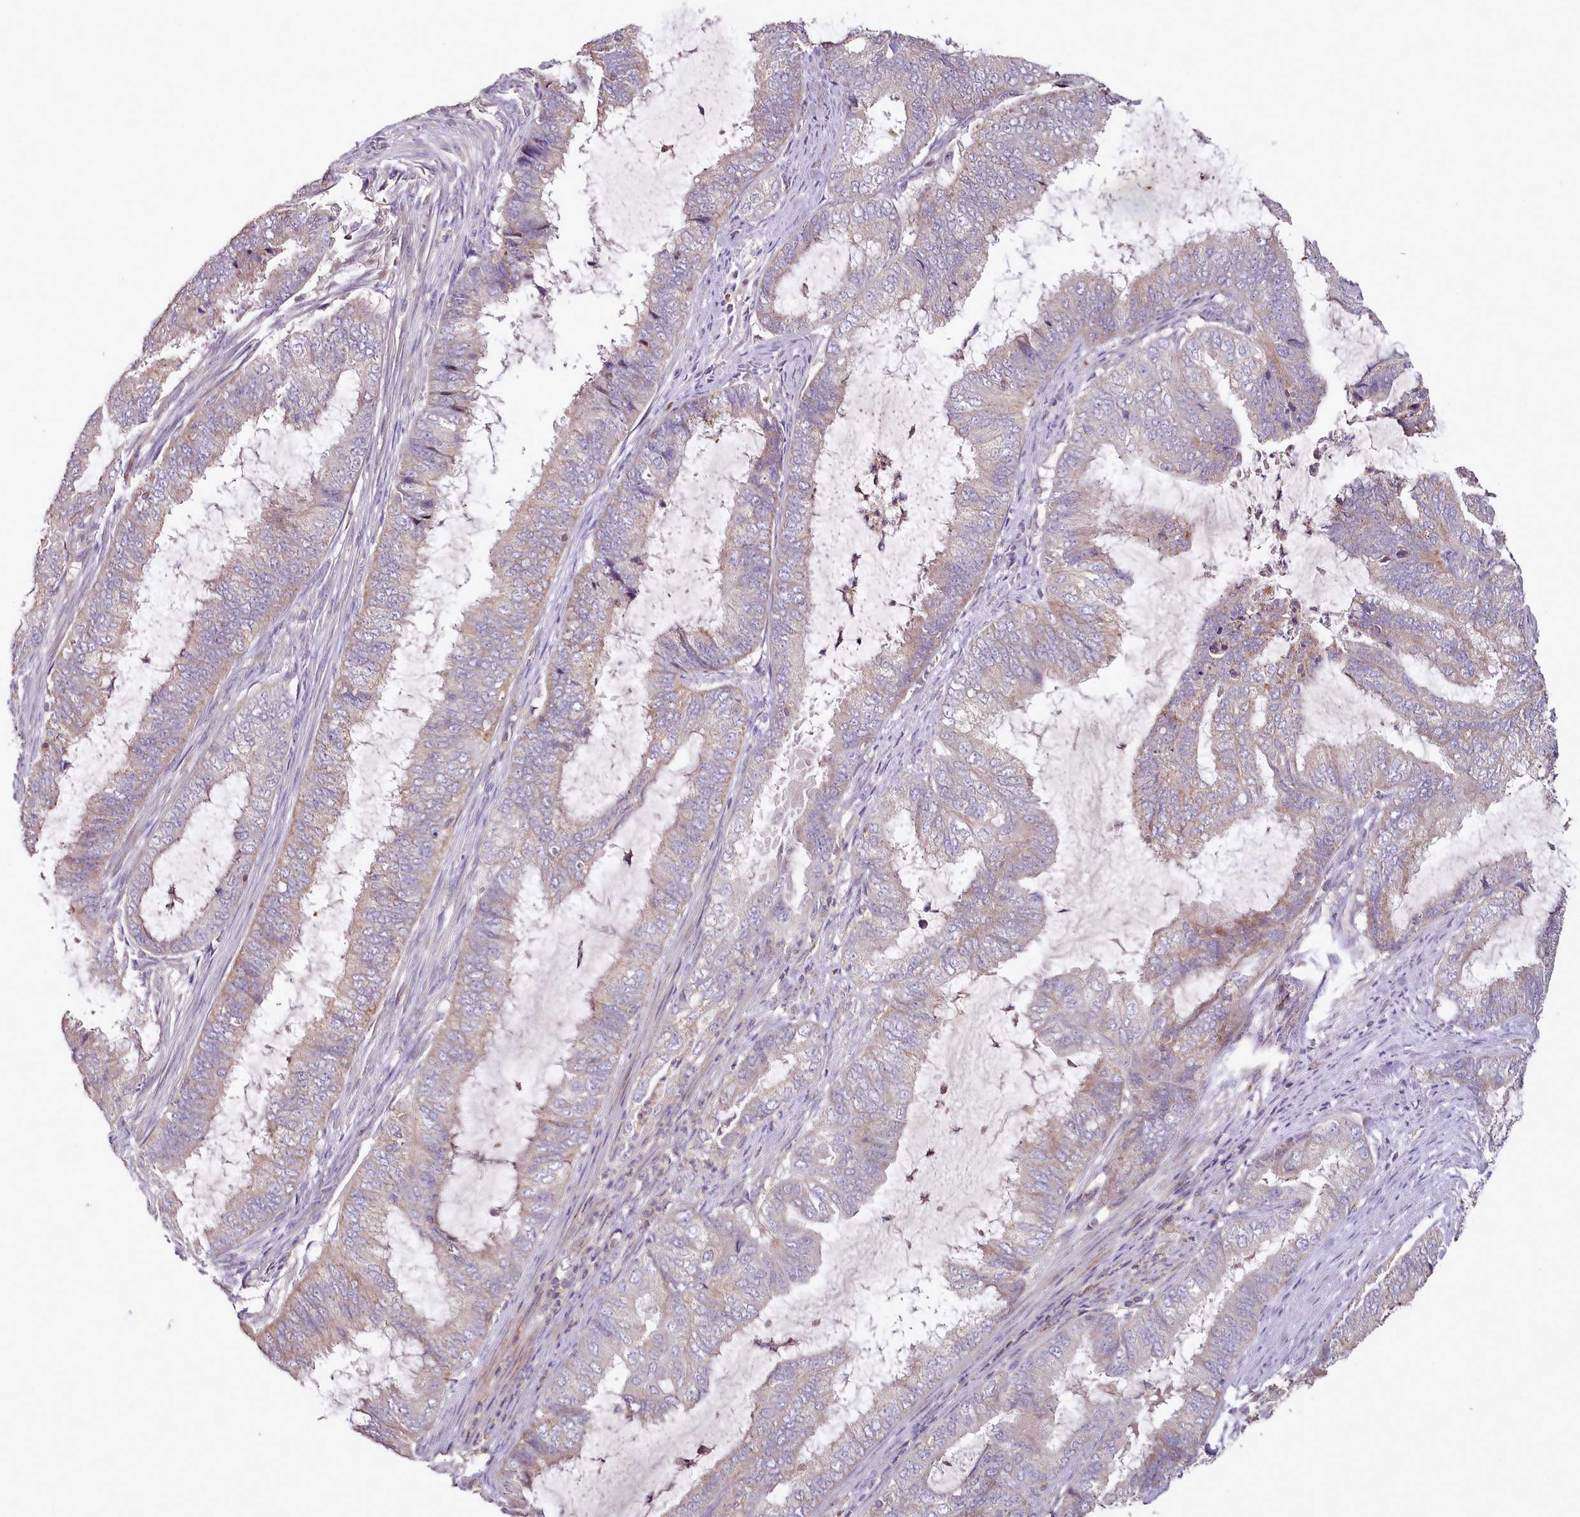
{"staining": {"intensity": "weak", "quantity": "<25%", "location": "cytoplasmic/membranous"}, "tissue": "endometrial cancer", "cell_type": "Tumor cells", "image_type": "cancer", "snomed": [{"axis": "morphology", "description": "Adenocarcinoma, NOS"}, {"axis": "topography", "description": "Endometrium"}], "caption": "Endometrial adenocarcinoma was stained to show a protein in brown. There is no significant staining in tumor cells.", "gene": "ACSS1", "patient": {"sex": "female", "age": 51}}